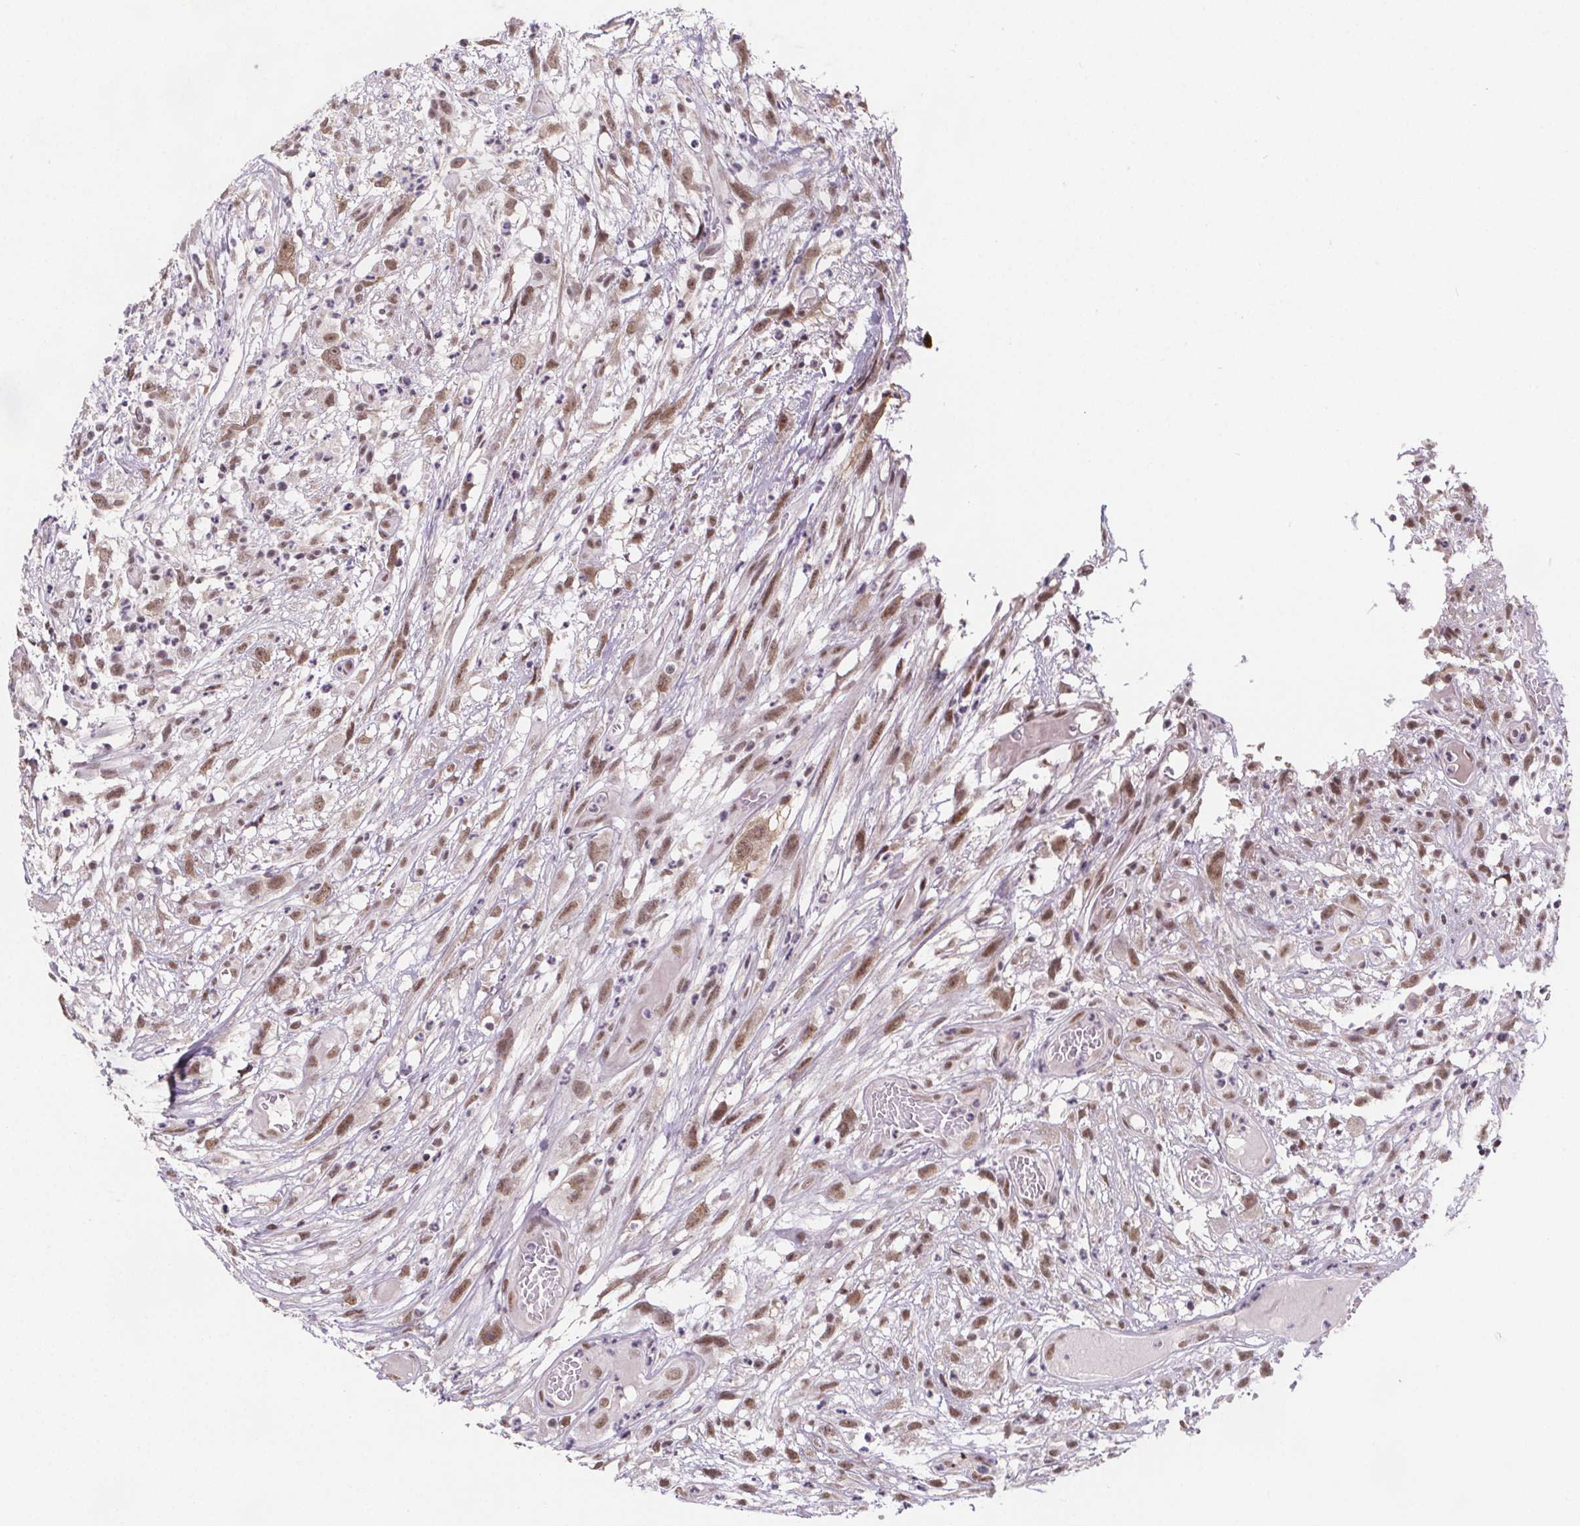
{"staining": {"intensity": "moderate", "quantity": ">75%", "location": "nuclear"}, "tissue": "head and neck cancer", "cell_type": "Tumor cells", "image_type": "cancer", "snomed": [{"axis": "morphology", "description": "Squamous cell carcinoma, NOS"}, {"axis": "topography", "description": "Head-Neck"}], "caption": "Immunohistochemistry of head and neck cancer shows medium levels of moderate nuclear expression in approximately >75% of tumor cells.", "gene": "ZNF572", "patient": {"sex": "male", "age": 65}}